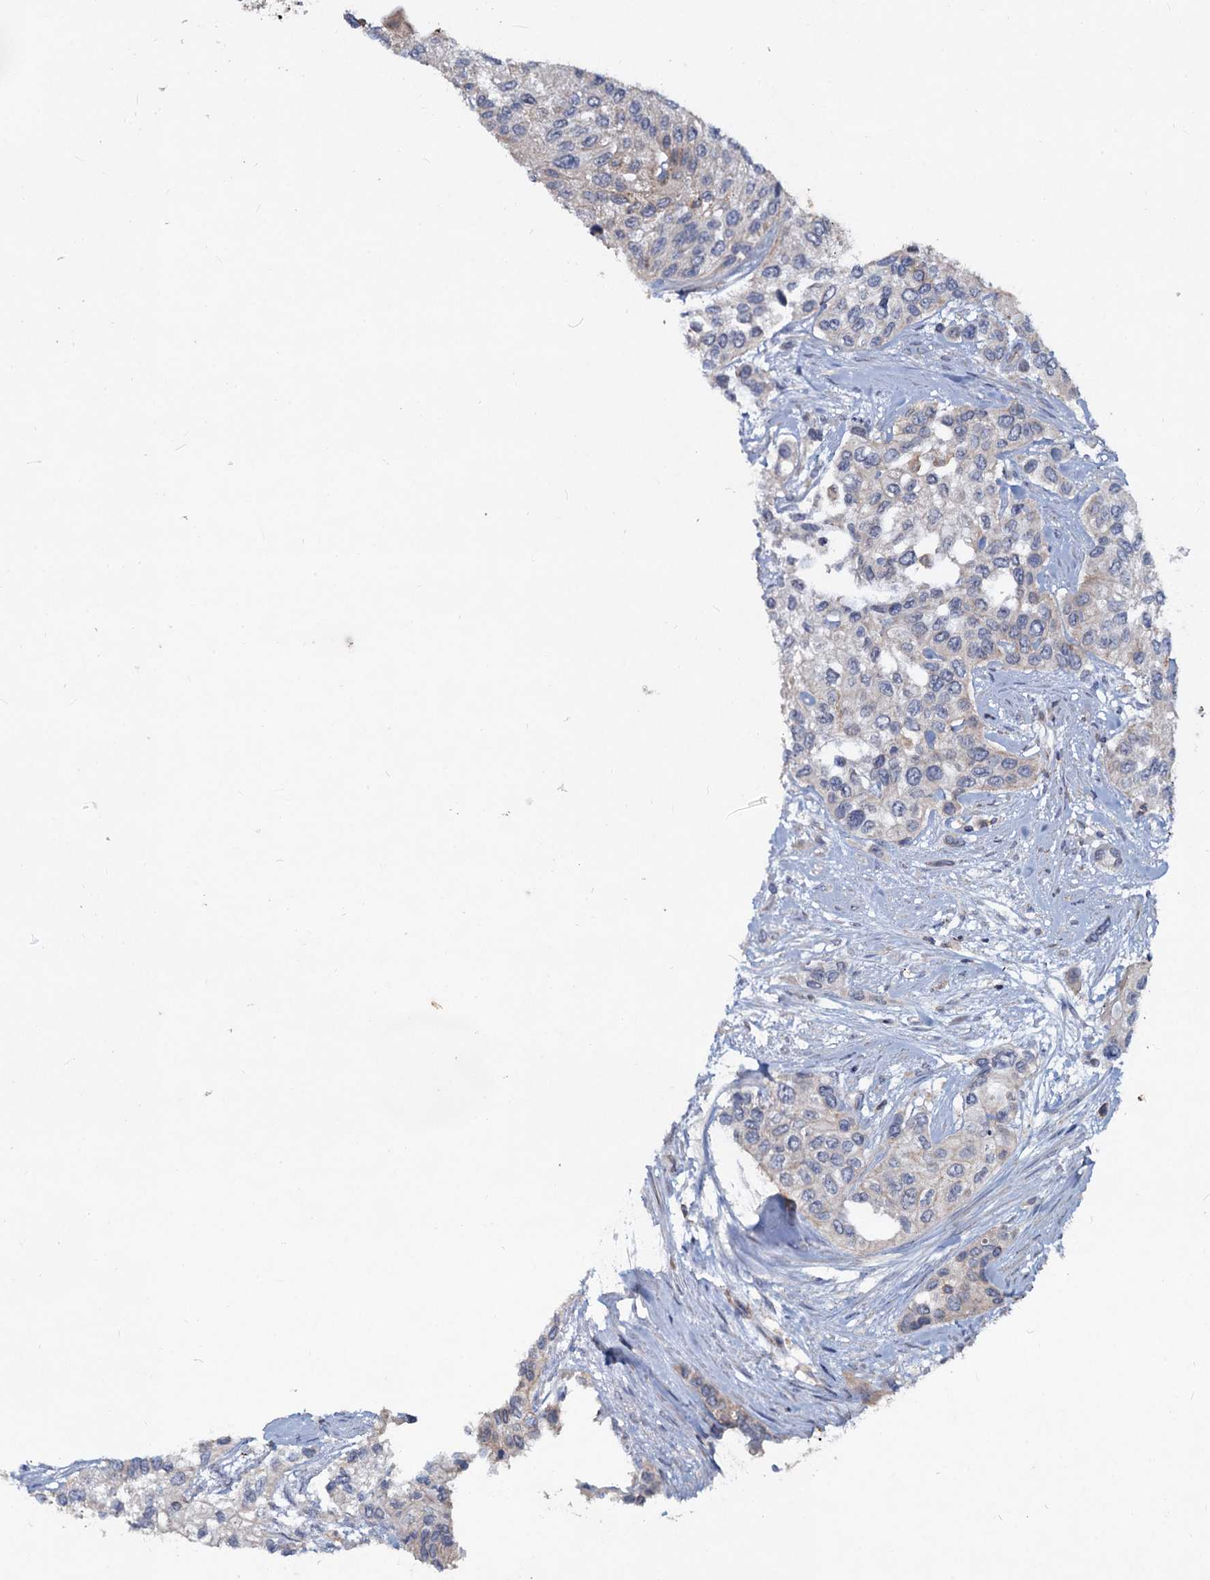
{"staining": {"intensity": "weak", "quantity": "<25%", "location": "cytoplasmic/membranous"}, "tissue": "urothelial cancer", "cell_type": "Tumor cells", "image_type": "cancer", "snomed": [{"axis": "morphology", "description": "Normal tissue, NOS"}, {"axis": "morphology", "description": "Urothelial carcinoma, High grade"}, {"axis": "topography", "description": "Vascular tissue"}, {"axis": "topography", "description": "Urinary bladder"}], "caption": "An IHC photomicrograph of high-grade urothelial carcinoma is shown. There is no staining in tumor cells of high-grade urothelial carcinoma.", "gene": "LRCH4", "patient": {"sex": "female", "age": 56}}